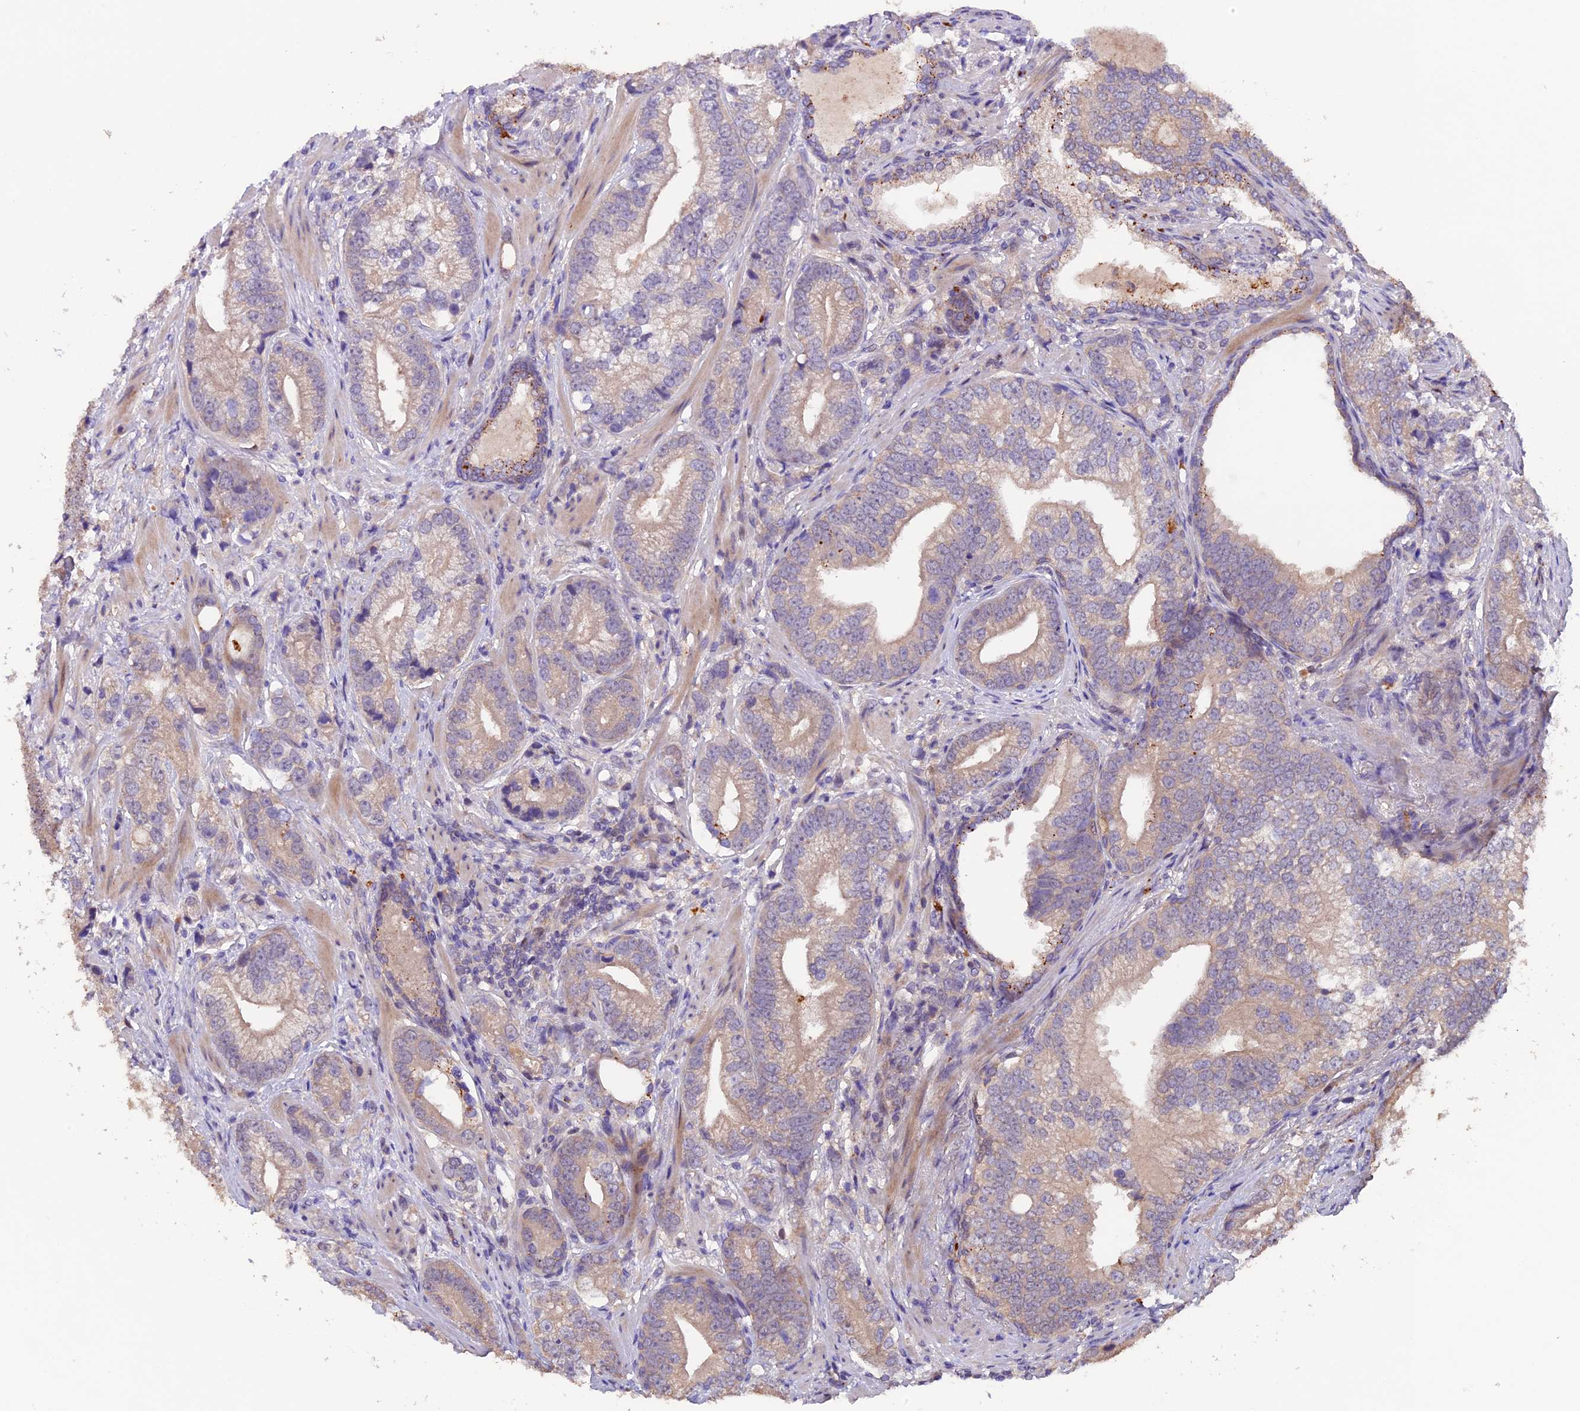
{"staining": {"intensity": "weak", "quantity": "<25%", "location": "cytoplasmic/membranous"}, "tissue": "prostate cancer", "cell_type": "Tumor cells", "image_type": "cancer", "snomed": [{"axis": "morphology", "description": "Adenocarcinoma, High grade"}, {"axis": "topography", "description": "Prostate"}], "caption": "This is an immunohistochemistry histopathology image of human high-grade adenocarcinoma (prostate). There is no positivity in tumor cells.", "gene": "NCK2", "patient": {"sex": "male", "age": 75}}